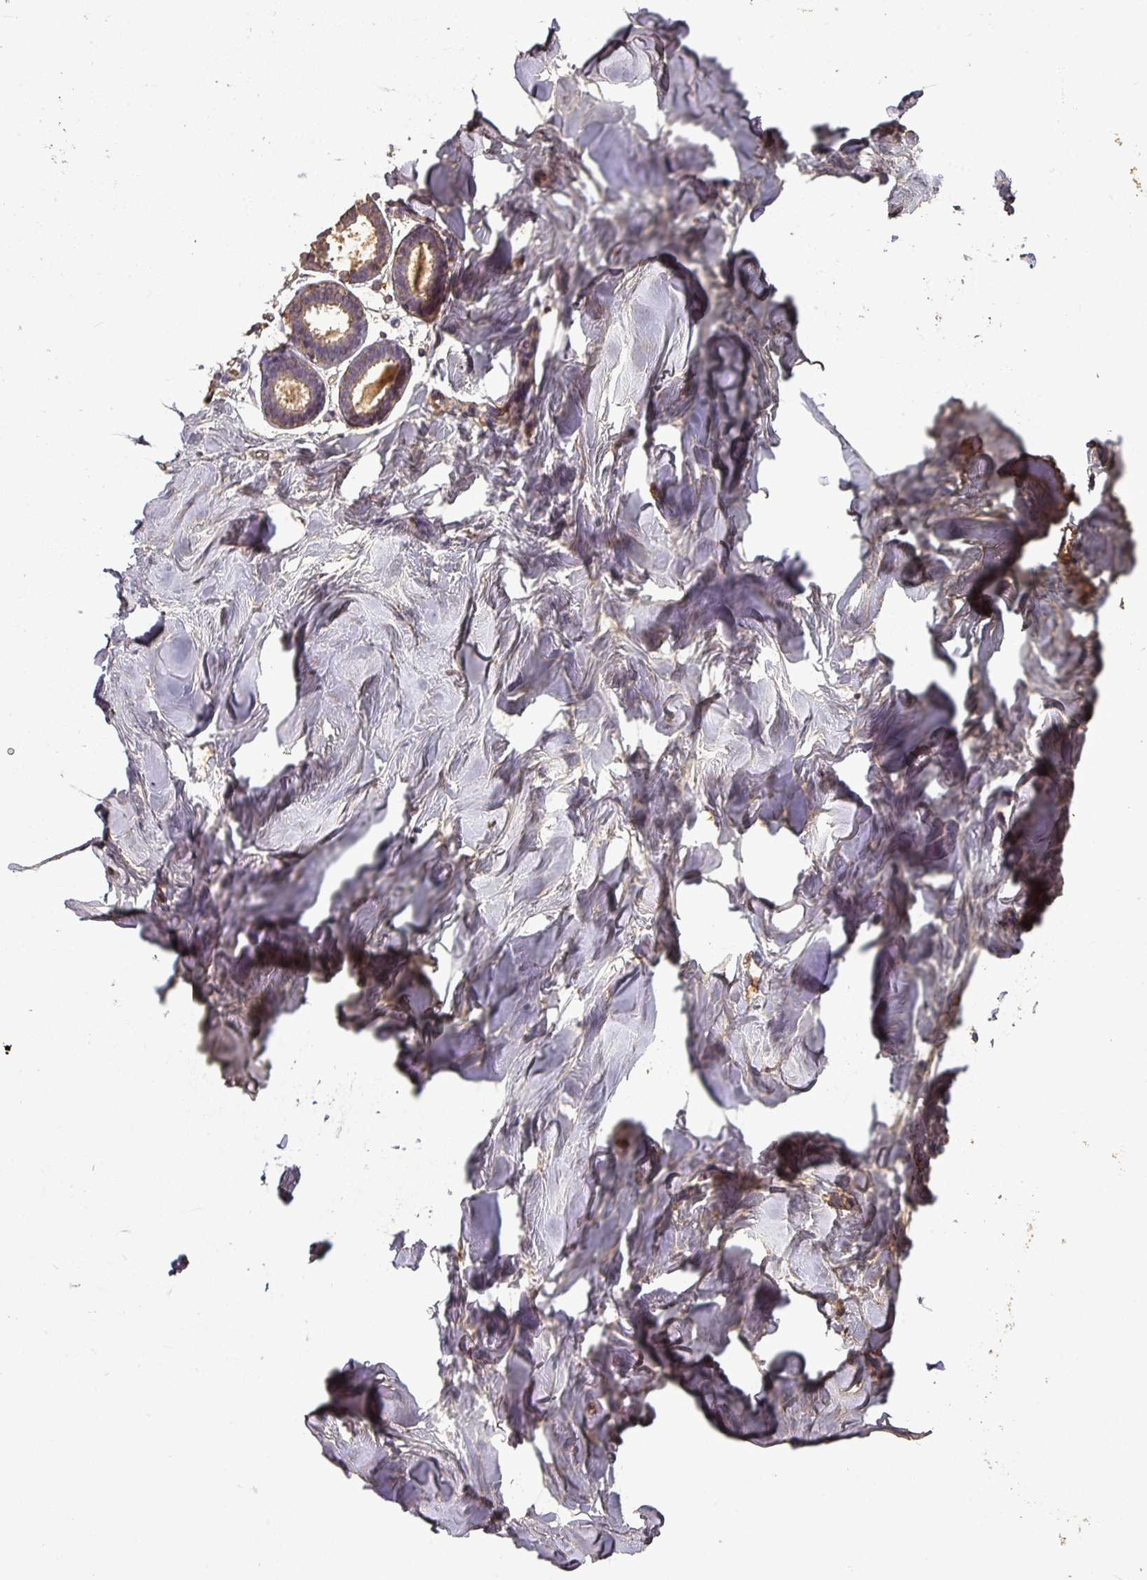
{"staining": {"intensity": "negative", "quantity": "none", "location": "none"}, "tissue": "breast", "cell_type": "Adipocytes", "image_type": "normal", "snomed": [{"axis": "morphology", "description": "Normal tissue, NOS"}, {"axis": "topography", "description": "Breast"}], "caption": "High power microscopy histopathology image of an immunohistochemistry micrograph of unremarkable breast, revealing no significant expression in adipocytes. Nuclei are stained in blue.", "gene": "ATAT1", "patient": {"sex": "female", "age": 23}}